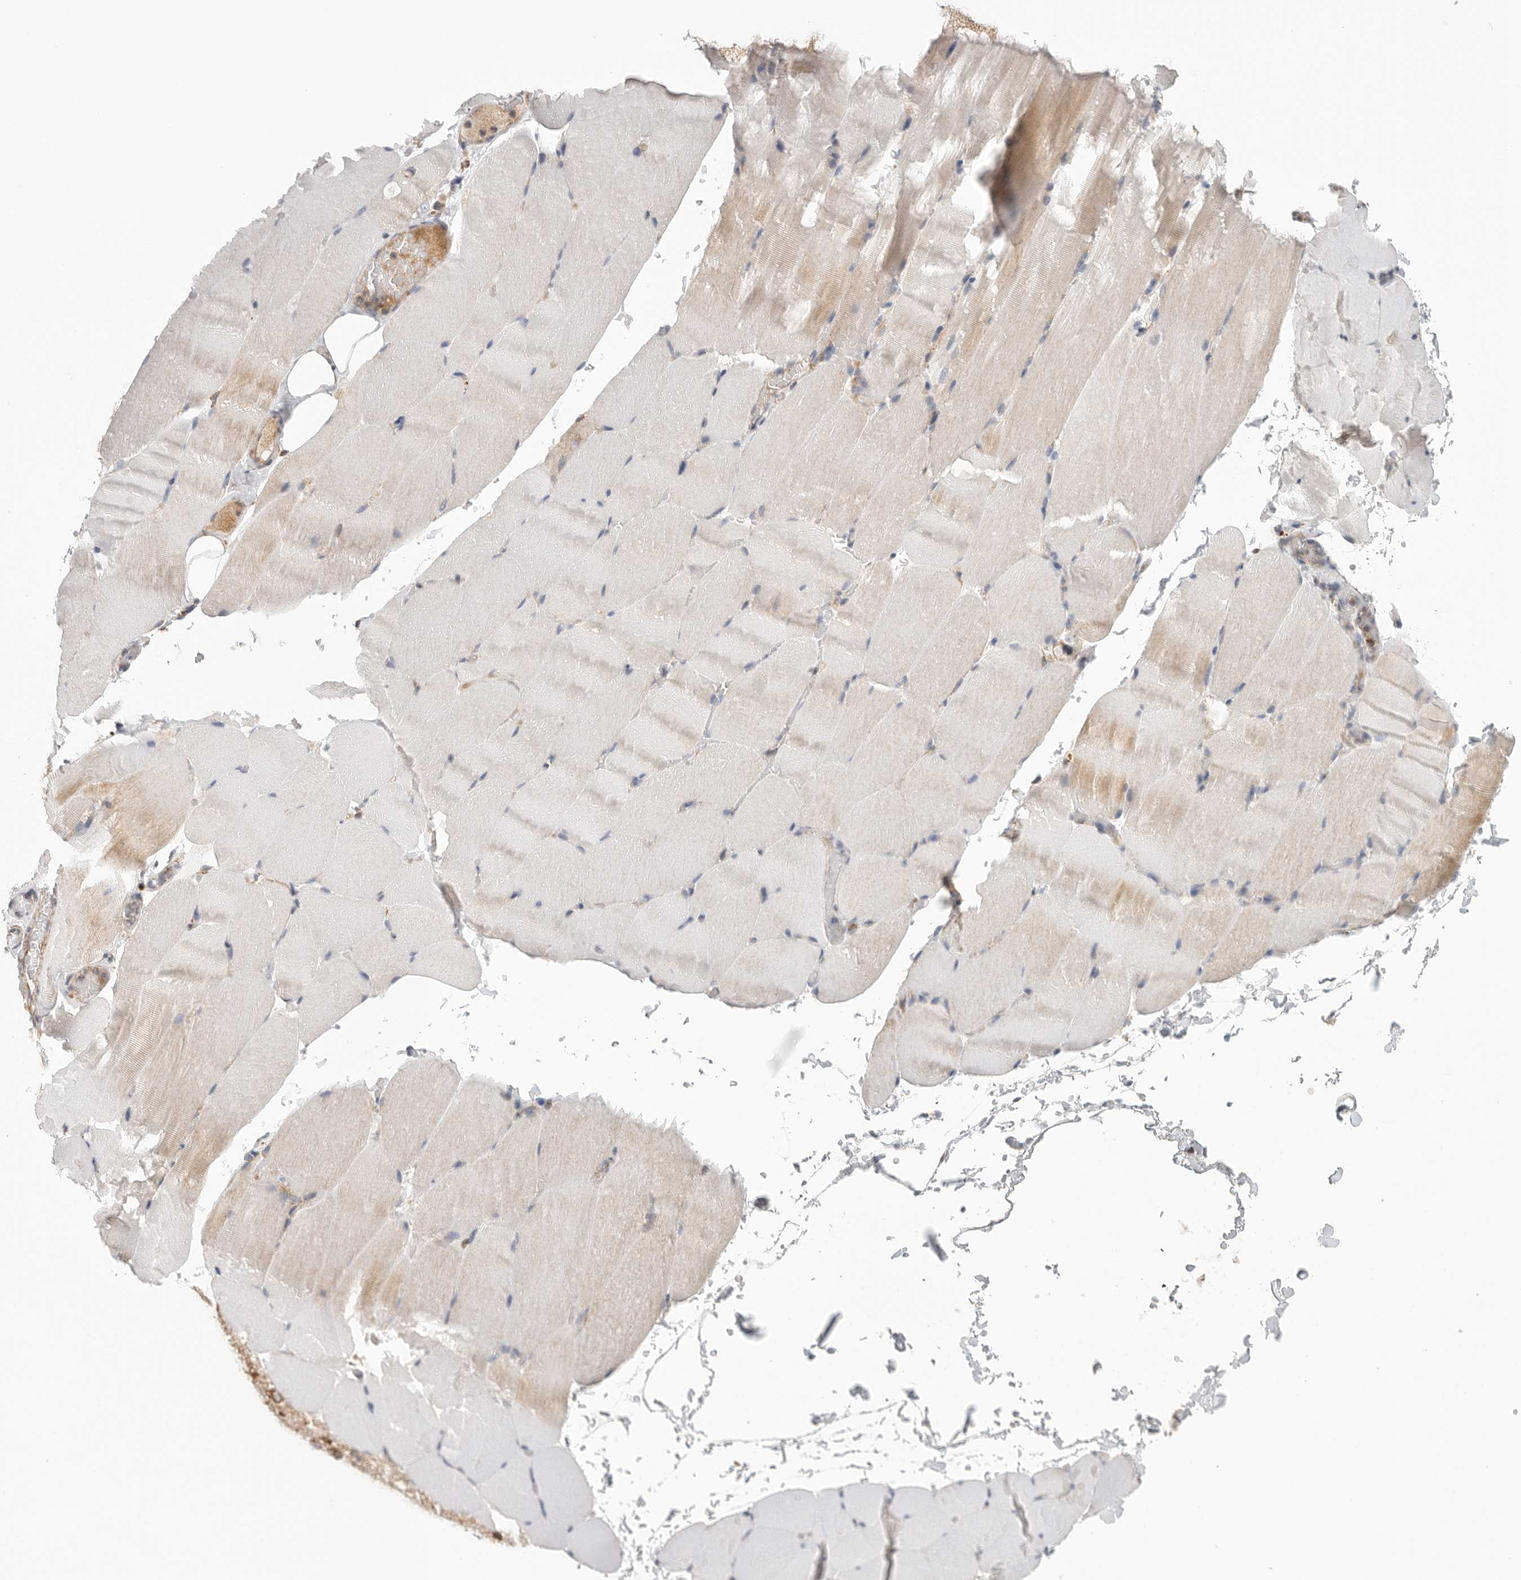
{"staining": {"intensity": "moderate", "quantity": "<25%", "location": "cytoplasmic/membranous"}, "tissue": "skeletal muscle", "cell_type": "Myocytes", "image_type": "normal", "snomed": [{"axis": "morphology", "description": "Normal tissue, NOS"}, {"axis": "topography", "description": "Skeletal muscle"}, {"axis": "topography", "description": "Parathyroid gland"}], "caption": "Brown immunohistochemical staining in unremarkable skeletal muscle shows moderate cytoplasmic/membranous staining in about <25% of myocytes. The protein is stained brown, and the nuclei are stained in blue (DAB IHC with brightfield microscopy, high magnification).", "gene": "FKBP8", "patient": {"sex": "female", "age": 37}}